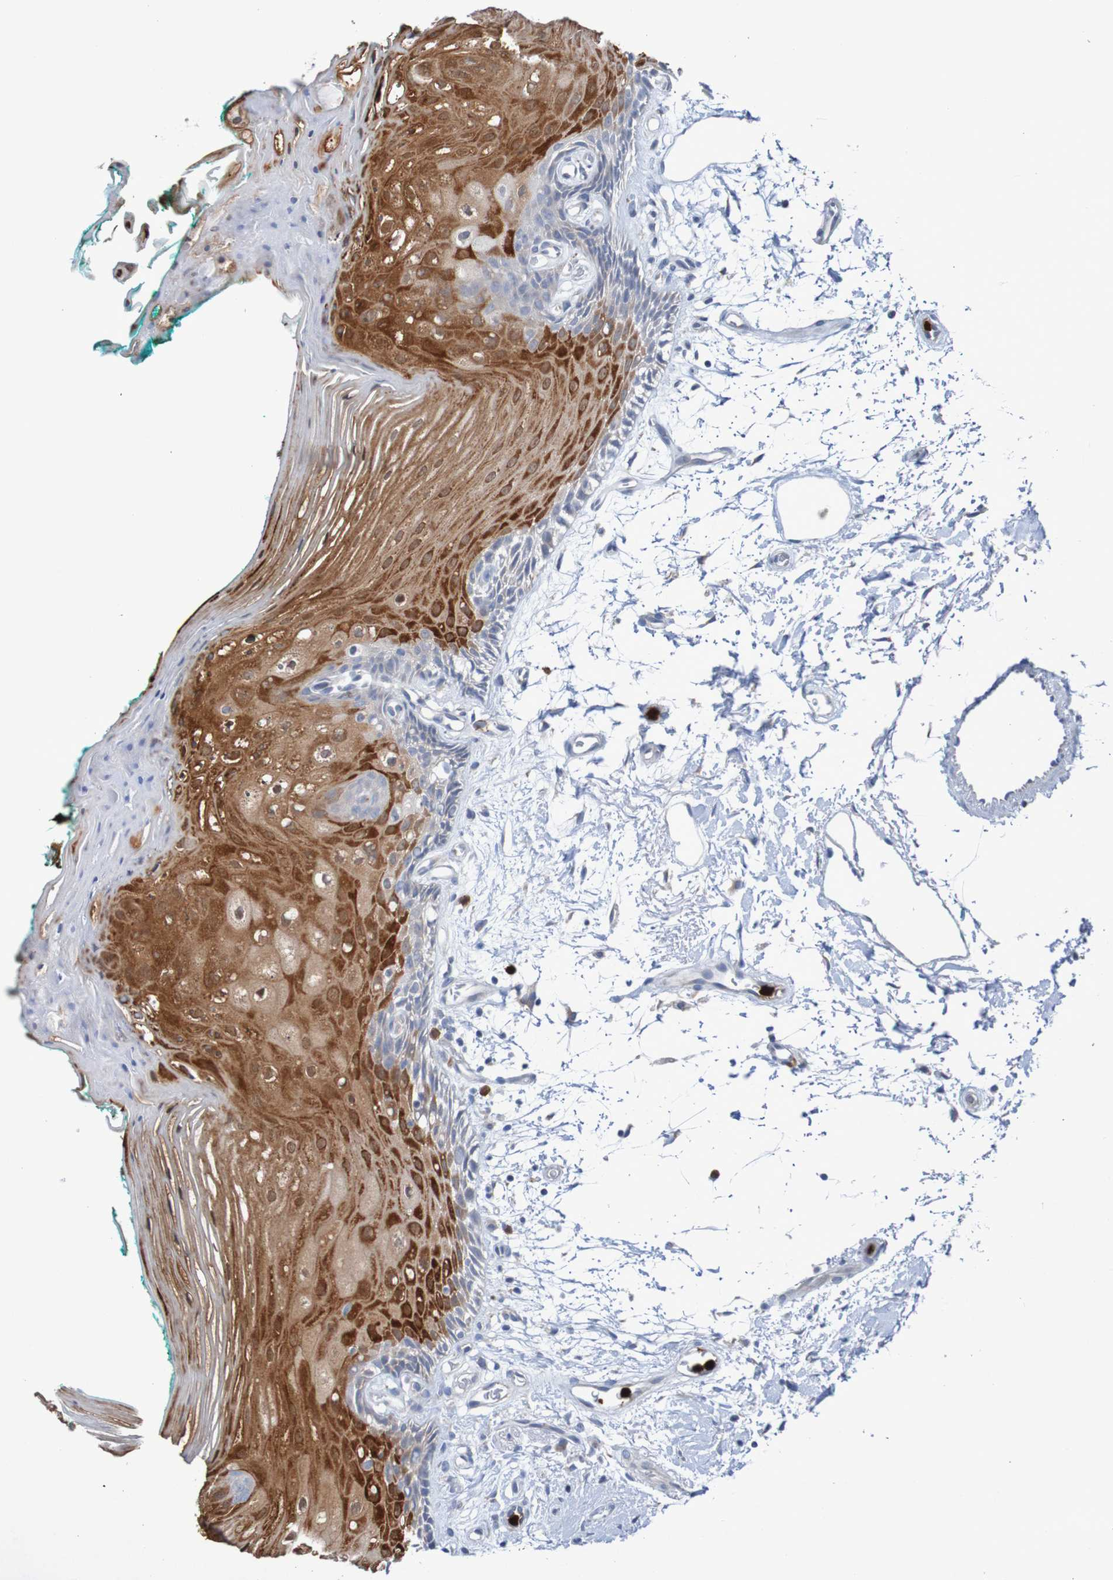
{"staining": {"intensity": "moderate", "quantity": "25%-75%", "location": "cytoplasmic/membranous,nuclear"}, "tissue": "oral mucosa", "cell_type": "Squamous epithelial cells", "image_type": "normal", "snomed": [{"axis": "morphology", "description": "Normal tissue, NOS"}, {"axis": "topography", "description": "Skeletal muscle"}, {"axis": "topography", "description": "Oral tissue"}, {"axis": "topography", "description": "Peripheral nerve tissue"}], "caption": "A brown stain labels moderate cytoplasmic/membranous,nuclear staining of a protein in squamous epithelial cells of normal human oral mucosa. The protein of interest is stained brown, and the nuclei are stained in blue (DAB IHC with brightfield microscopy, high magnification).", "gene": "PARP4", "patient": {"sex": "female", "age": 84}}